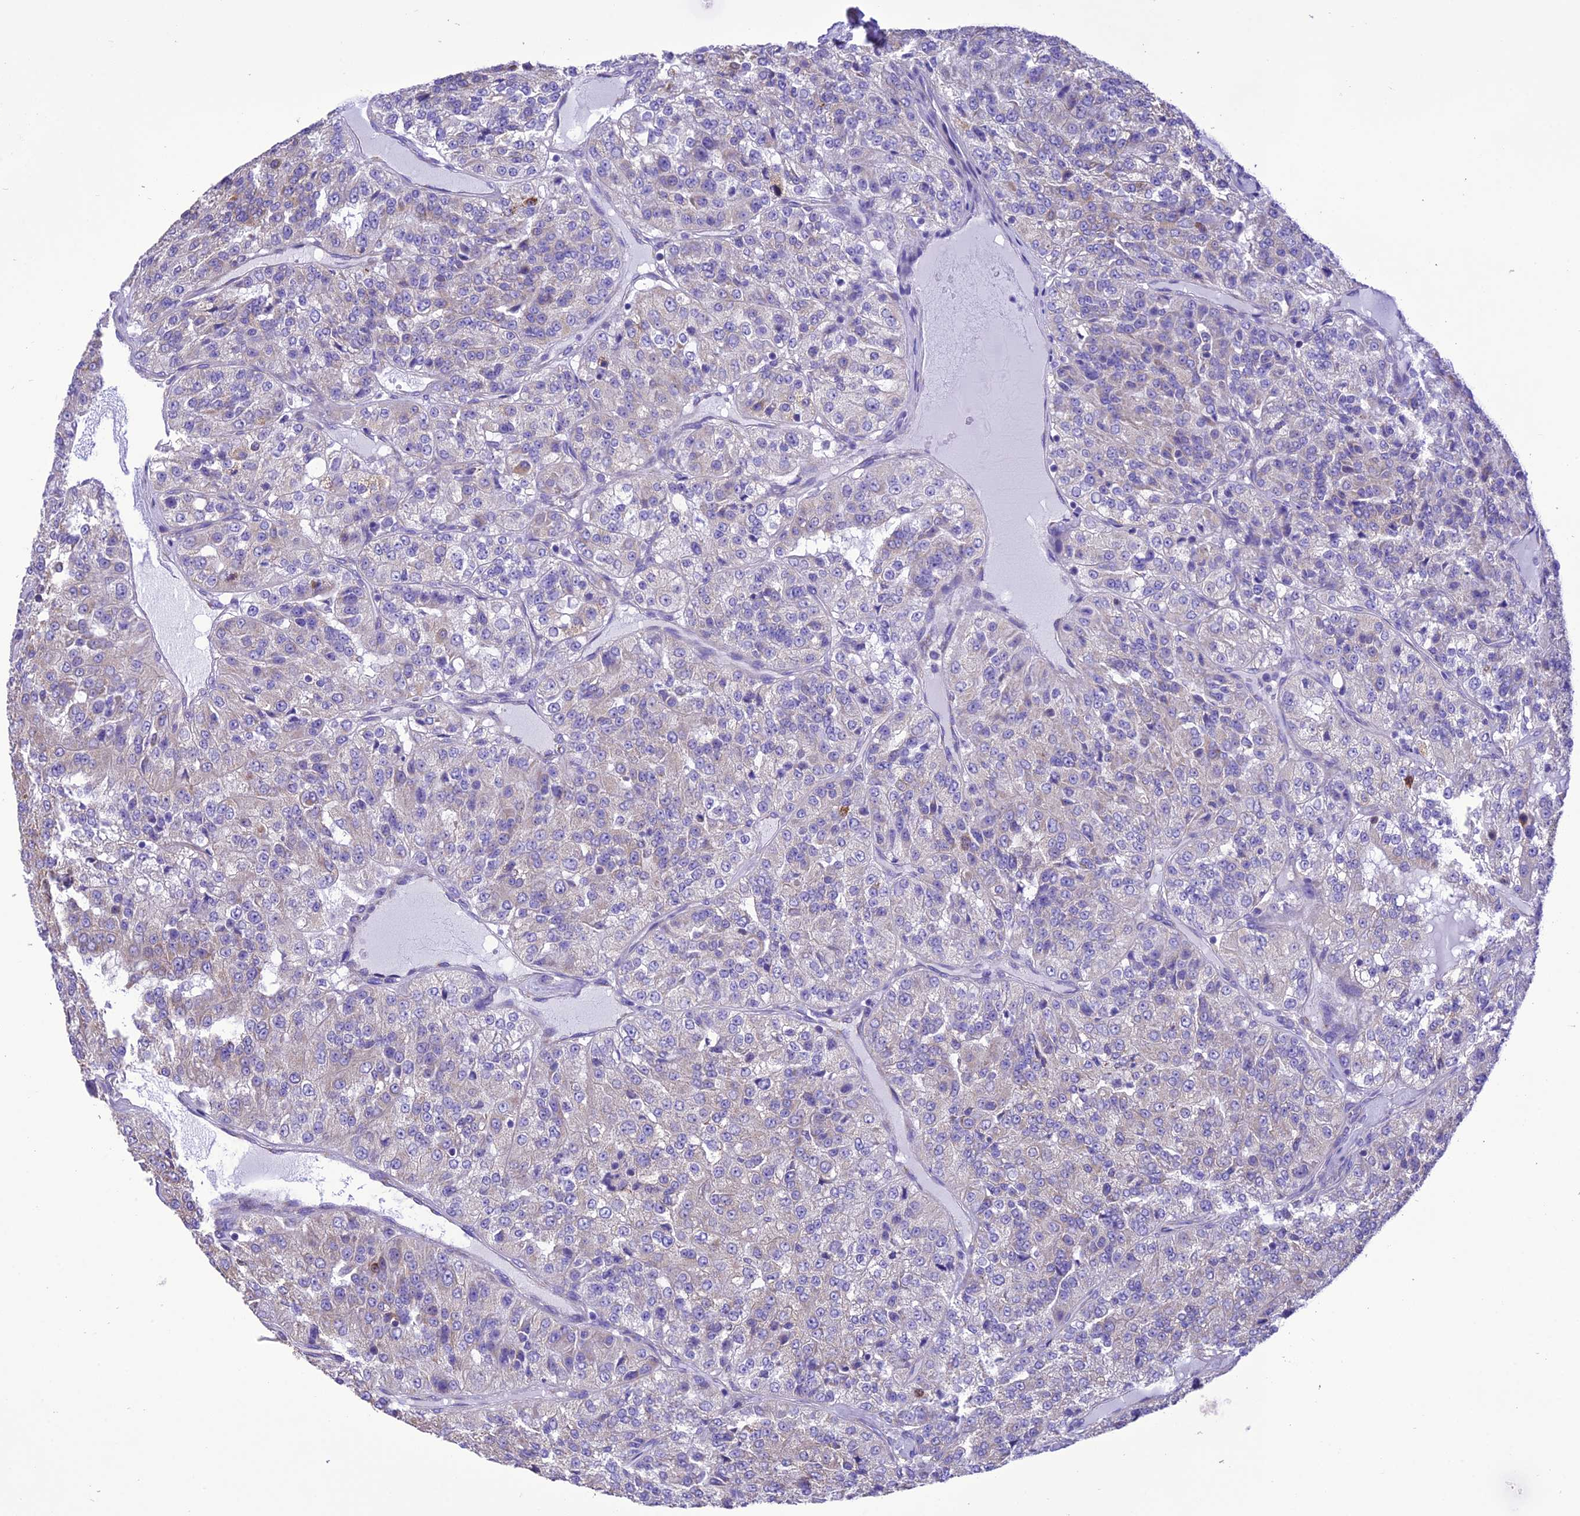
{"staining": {"intensity": "weak", "quantity": "25%-75%", "location": "cytoplasmic/membranous"}, "tissue": "renal cancer", "cell_type": "Tumor cells", "image_type": "cancer", "snomed": [{"axis": "morphology", "description": "Adenocarcinoma, NOS"}, {"axis": "topography", "description": "Kidney"}], "caption": "Protein staining of renal adenocarcinoma tissue reveals weak cytoplasmic/membranous positivity in about 25%-75% of tumor cells. (Stains: DAB (3,3'-diaminobenzidine) in brown, nuclei in blue, Microscopy: brightfield microscopy at high magnification).", "gene": "MAP3K12", "patient": {"sex": "female", "age": 63}}